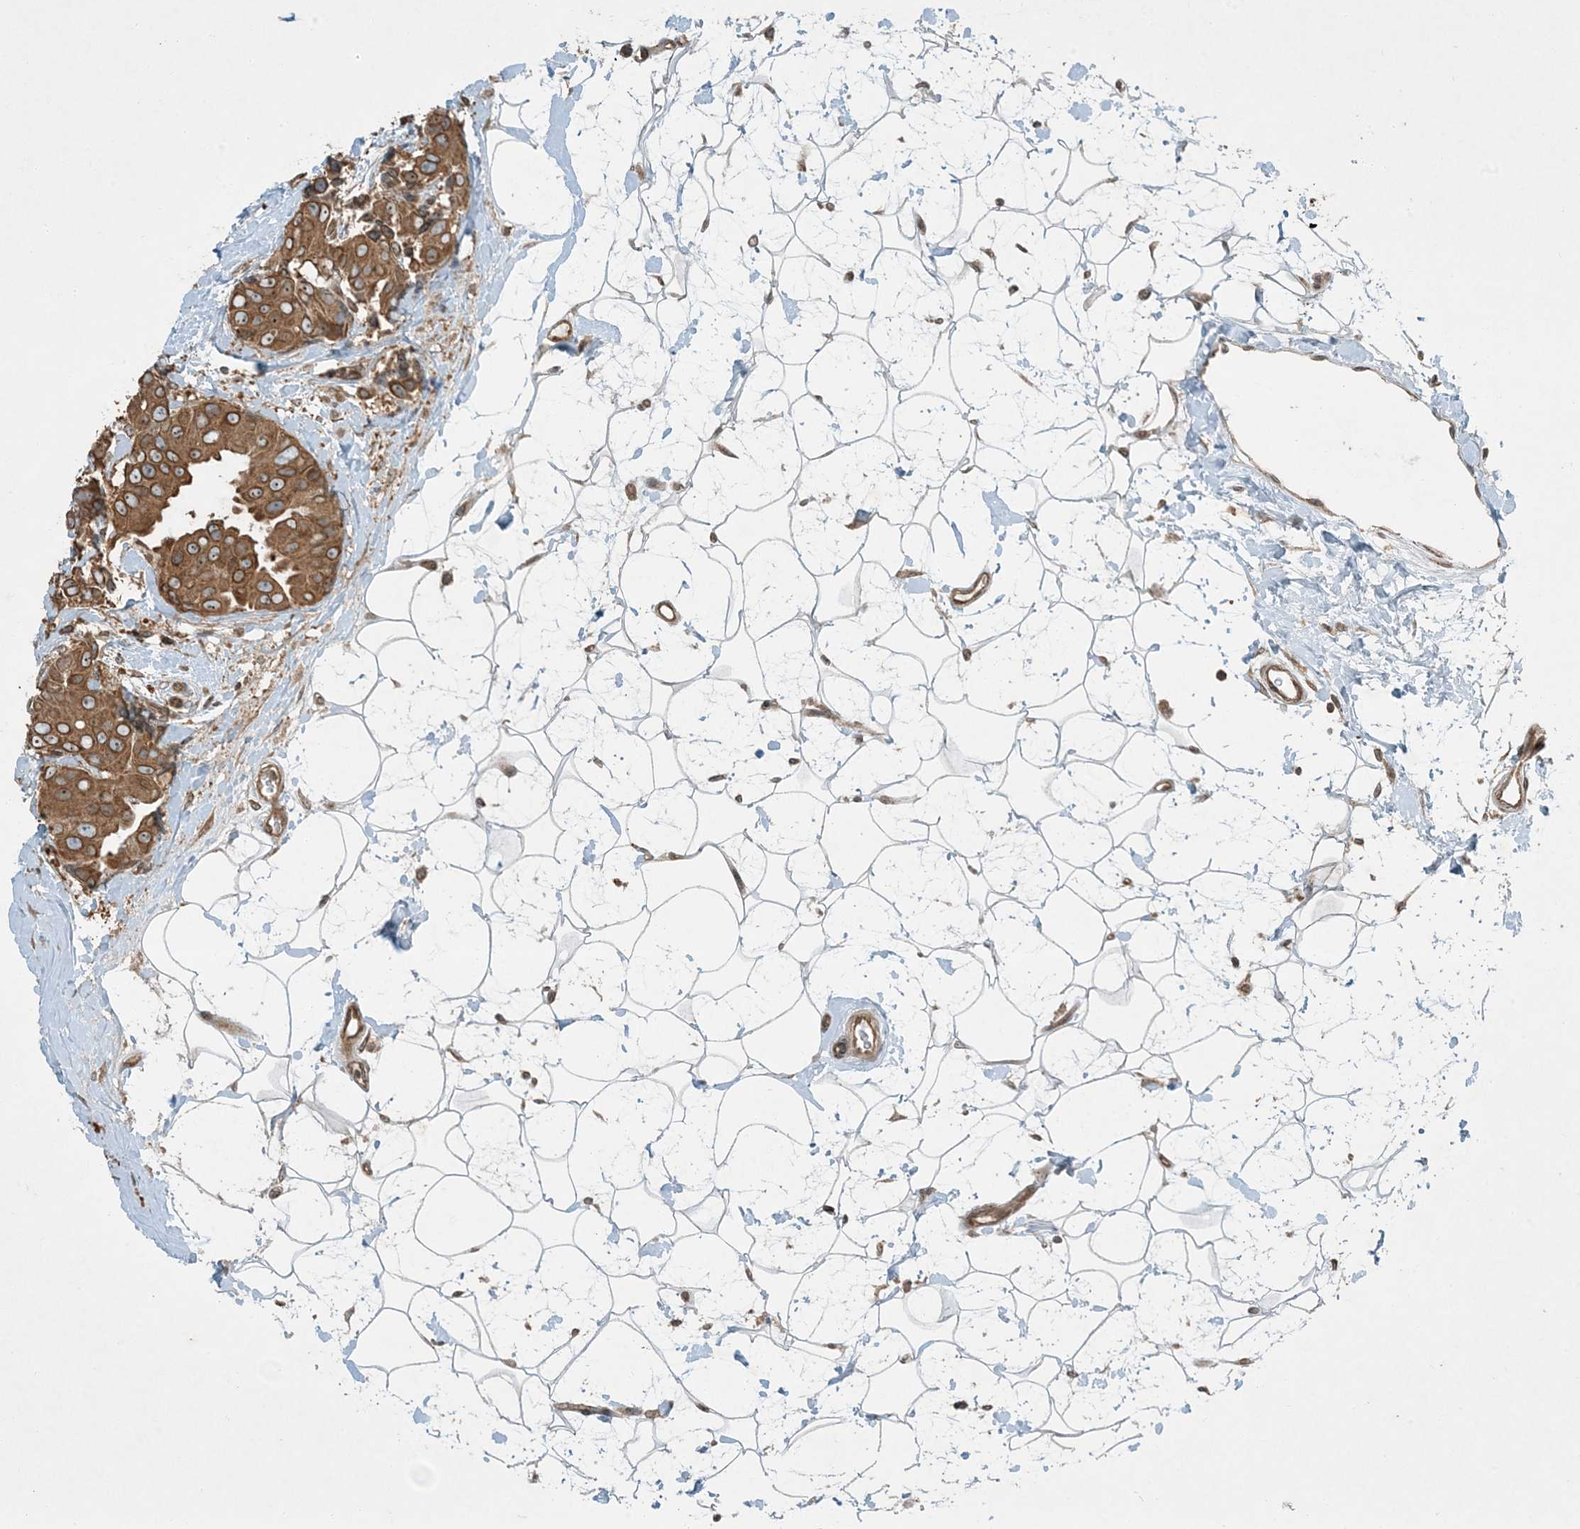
{"staining": {"intensity": "moderate", "quantity": ">75%", "location": "cytoplasmic/membranous"}, "tissue": "breast cancer", "cell_type": "Tumor cells", "image_type": "cancer", "snomed": [{"axis": "morphology", "description": "Normal tissue, NOS"}, {"axis": "morphology", "description": "Duct carcinoma"}, {"axis": "topography", "description": "Breast"}], "caption": "This histopathology image displays immunohistochemistry (IHC) staining of human invasive ductal carcinoma (breast), with medium moderate cytoplasmic/membranous staining in approximately >75% of tumor cells.", "gene": "COMMD8", "patient": {"sex": "female", "age": 39}}